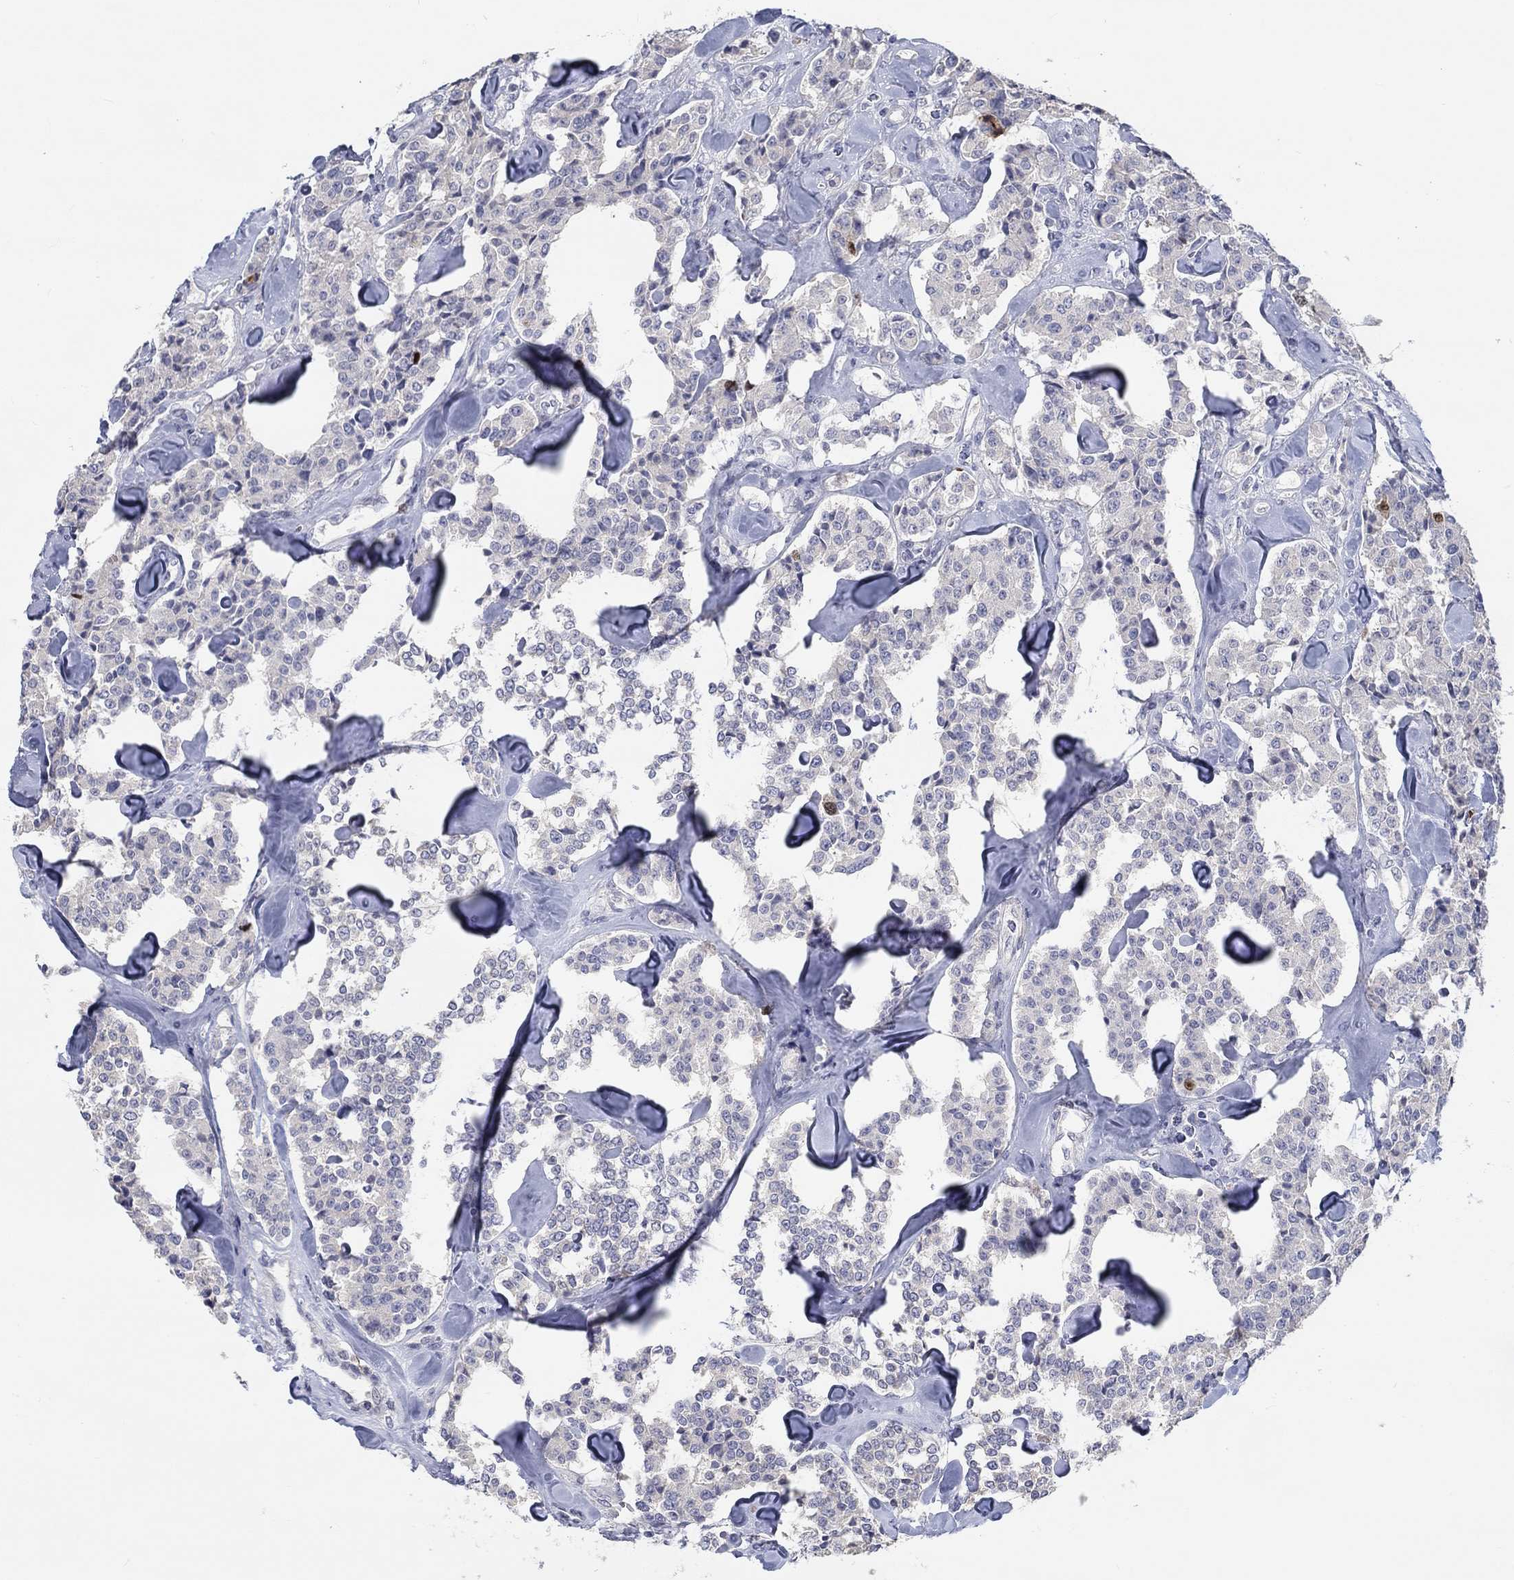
{"staining": {"intensity": "strong", "quantity": "<25%", "location": "nuclear"}, "tissue": "carcinoid", "cell_type": "Tumor cells", "image_type": "cancer", "snomed": [{"axis": "morphology", "description": "Carcinoid, malignant, NOS"}, {"axis": "topography", "description": "Pancreas"}], "caption": "A histopathology image showing strong nuclear staining in about <25% of tumor cells in carcinoid, as visualized by brown immunohistochemical staining.", "gene": "PRC1", "patient": {"sex": "male", "age": 41}}